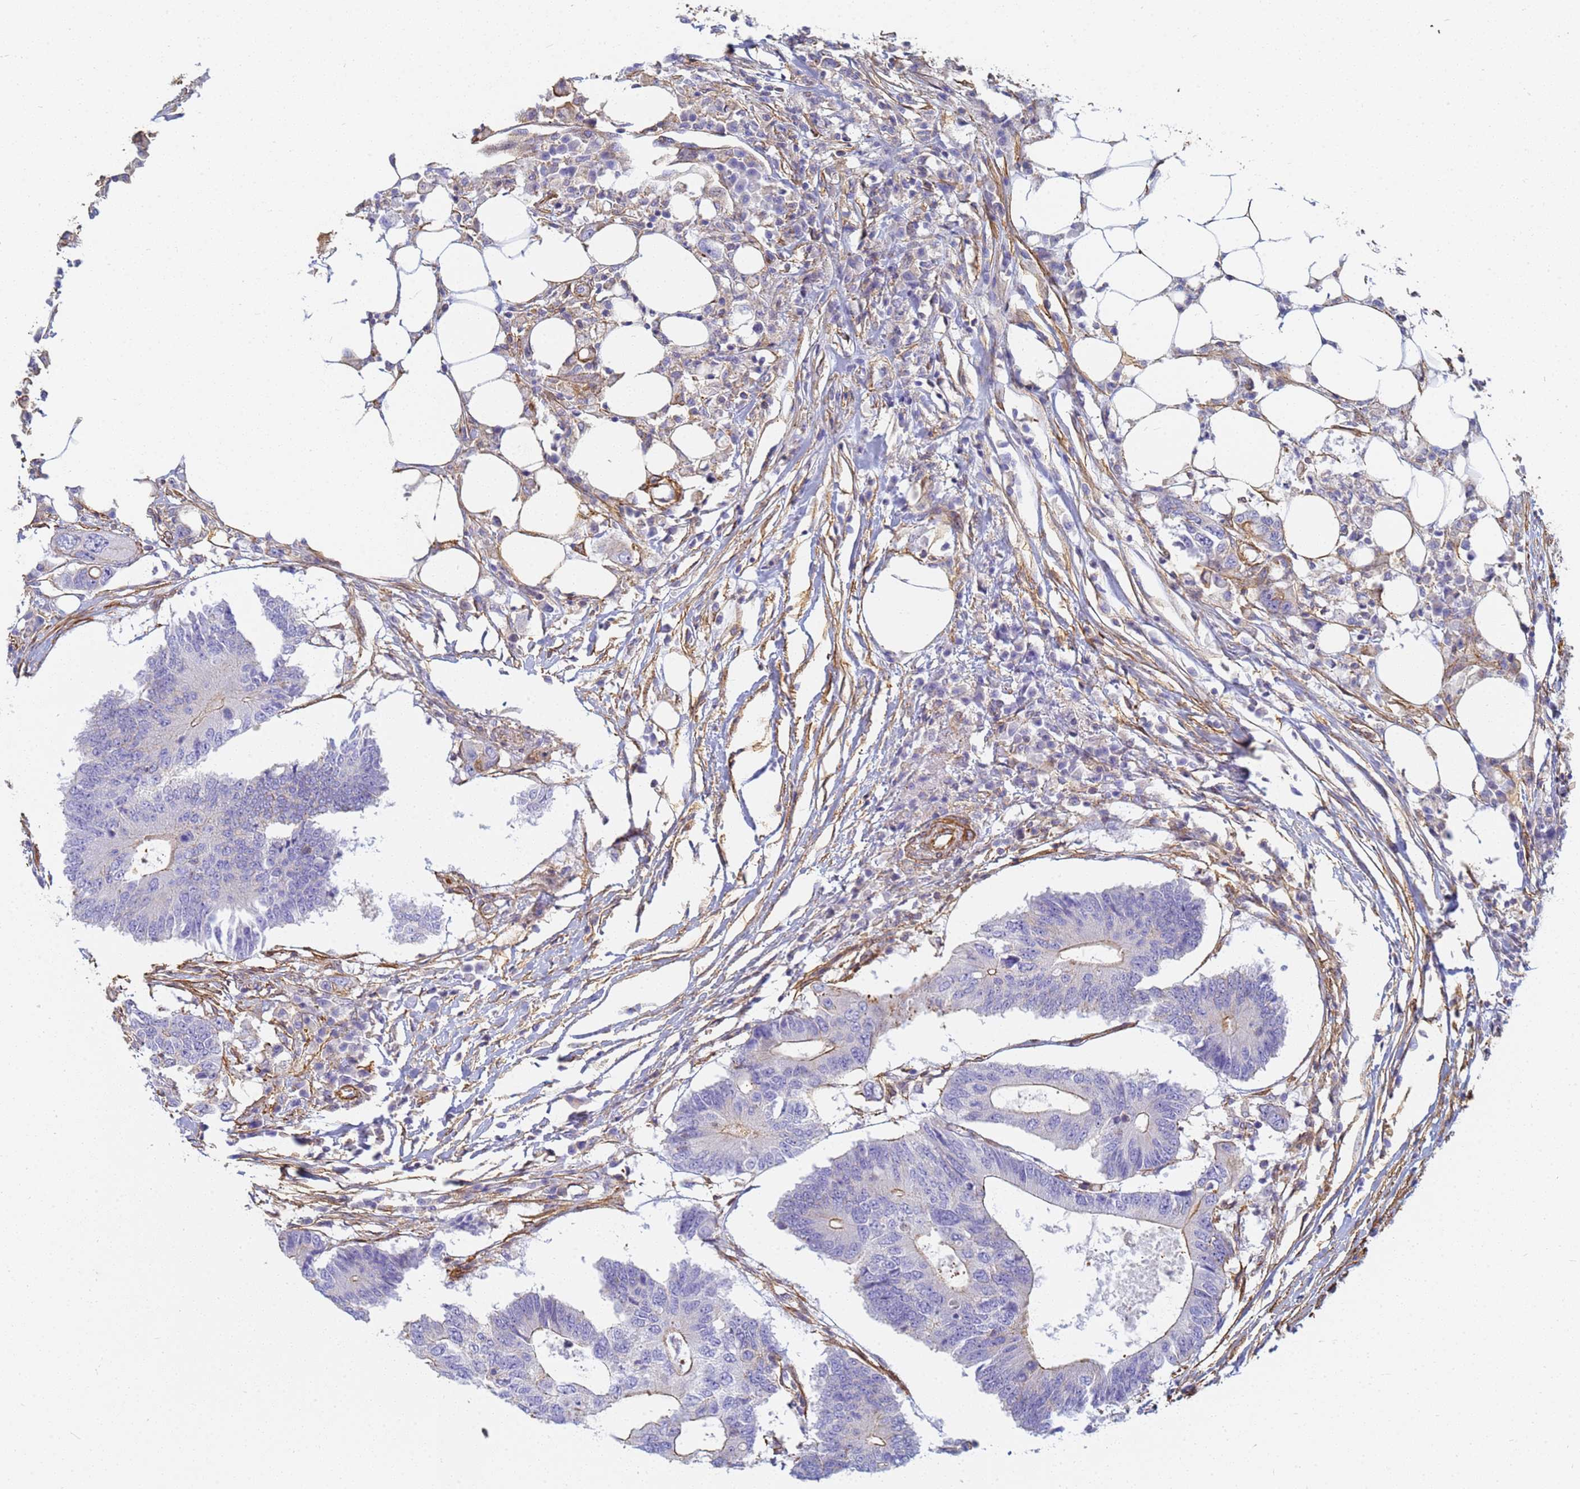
{"staining": {"intensity": "moderate", "quantity": "<25%", "location": "cytoplasmic/membranous"}, "tissue": "colorectal cancer", "cell_type": "Tumor cells", "image_type": "cancer", "snomed": [{"axis": "morphology", "description": "Adenocarcinoma, NOS"}, {"axis": "topography", "description": "Colon"}], "caption": "The immunohistochemical stain labels moderate cytoplasmic/membranous staining in tumor cells of adenocarcinoma (colorectal) tissue.", "gene": "TPM1", "patient": {"sex": "male", "age": 71}}